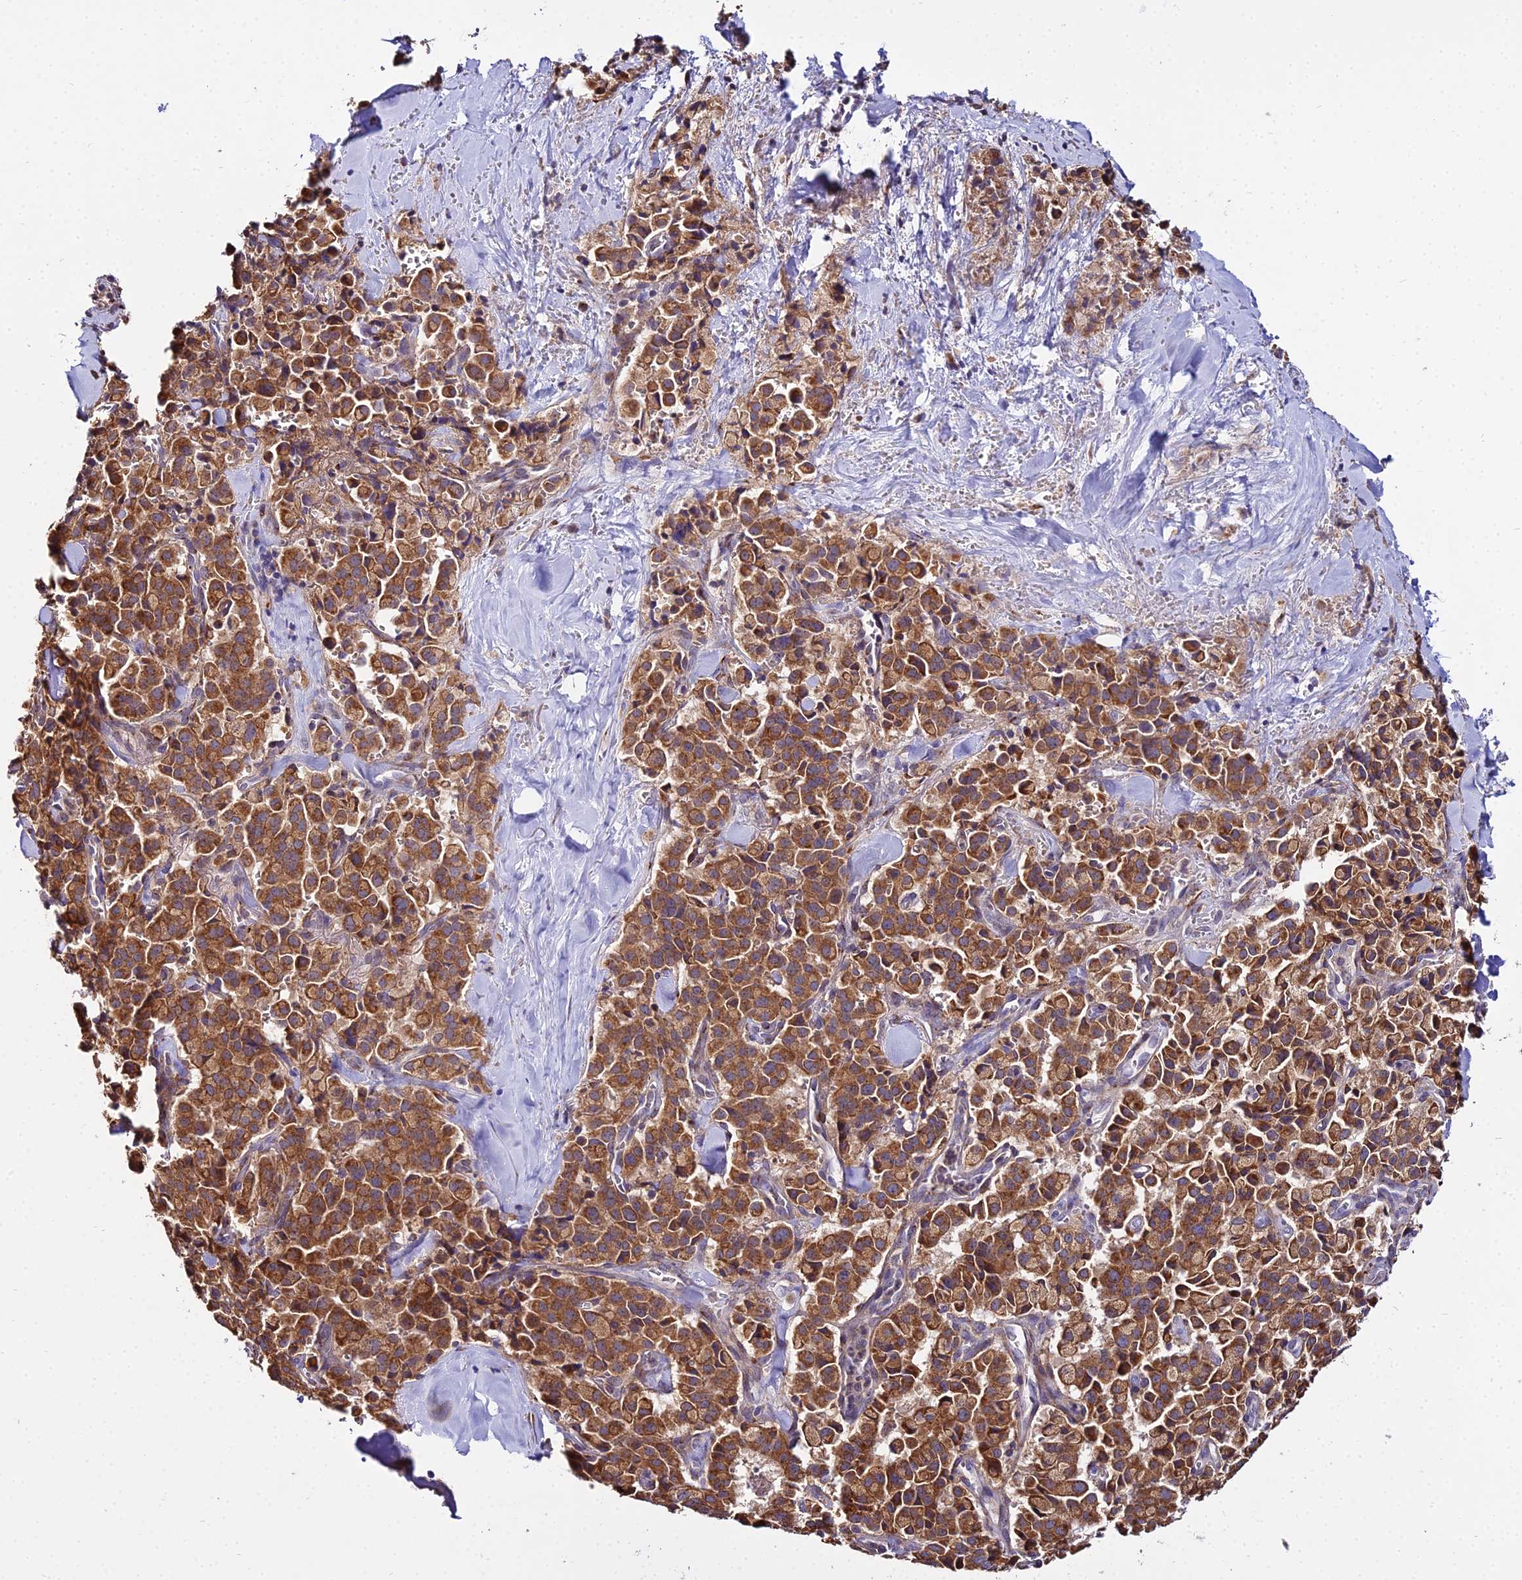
{"staining": {"intensity": "strong", "quantity": ">75%", "location": "cytoplasmic/membranous"}, "tissue": "pancreatic cancer", "cell_type": "Tumor cells", "image_type": "cancer", "snomed": [{"axis": "morphology", "description": "Adenocarcinoma, NOS"}, {"axis": "topography", "description": "Pancreas"}], "caption": "Human pancreatic cancer stained with a brown dye demonstrates strong cytoplasmic/membranous positive positivity in approximately >75% of tumor cells.", "gene": "PEX19", "patient": {"sex": "male", "age": 65}}